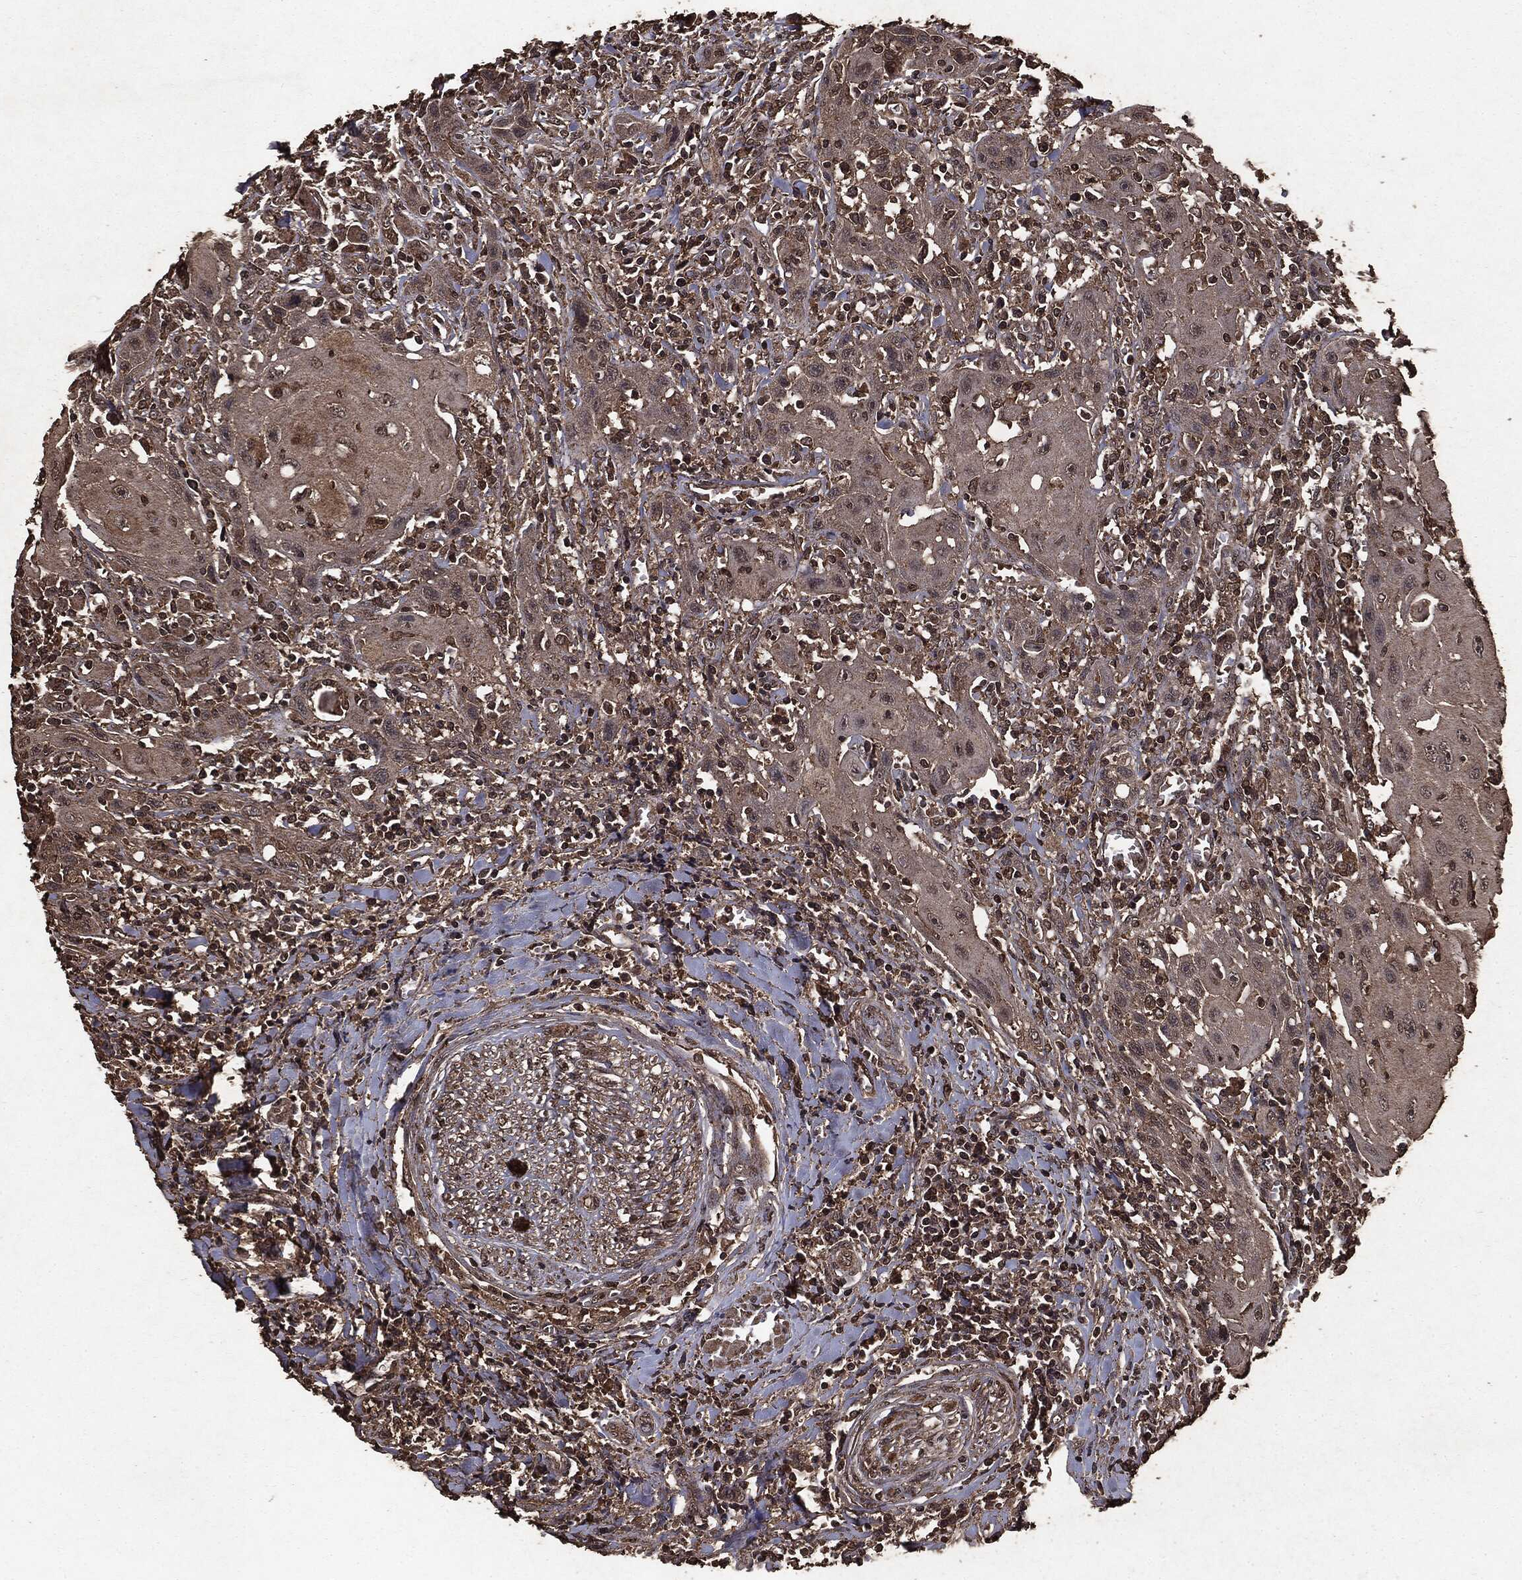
{"staining": {"intensity": "negative", "quantity": "none", "location": "none"}, "tissue": "head and neck cancer", "cell_type": "Tumor cells", "image_type": "cancer", "snomed": [{"axis": "morphology", "description": "Normal tissue, NOS"}, {"axis": "morphology", "description": "Squamous cell carcinoma, NOS"}, {"axis": "topography", "description": "Oral tissue"}, {"axis": "topography", "description": "Head-Neck"}], "caption": "Tumor cells are negative for protein expression in human head and neck cancer (squamous cell carcinoma). (DAB IHC, high magnification).", "gene": "NME1", "patient": {"sex": "male", "age": 71}}